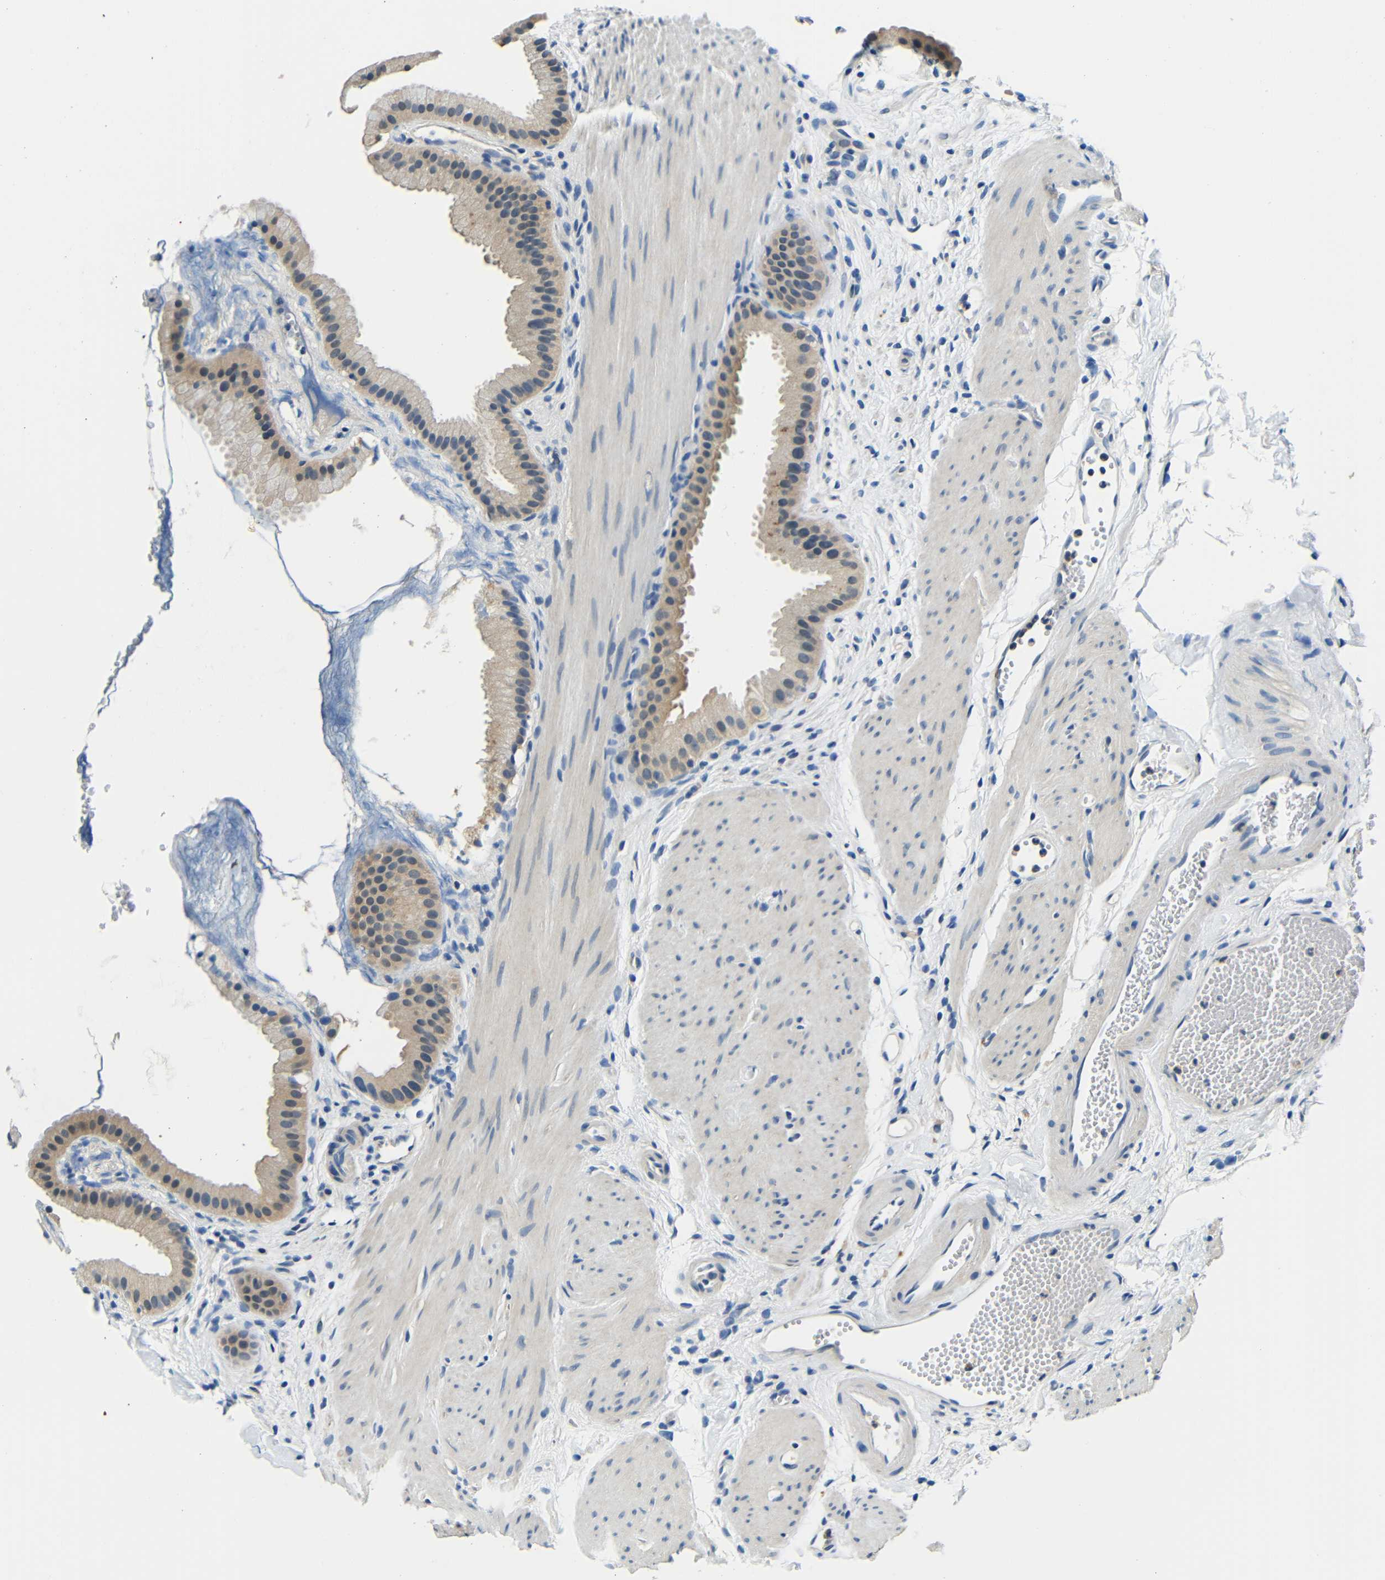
{"staining": {"intensity": "weak", "quantity": ">75%", "location": "cytoplasmic/membranous"}, "tissue": "gallbladder", "cell_type": "Glandular cells", "image_type": "normal", "snomed": [{"axis": "morphology", "description": "Normal tissue, NOS"}, {"axis": "topography", "description": "Gallbladder"}], "caption": "Protein expression by immunohistochemistry reveals weak cytoplasmic/membranous staining in about >75% of glandular cells in unremarkable gallbladder. The staining was performed using DAB (3,3'-diaminobenzidine) to visualize the protein expression in brown, while the nuclei were stained in blue with hematoxylin (Magnification: 20x).", "gene": "ADAP1", "patient": {"sex": "female", "age": 64}}